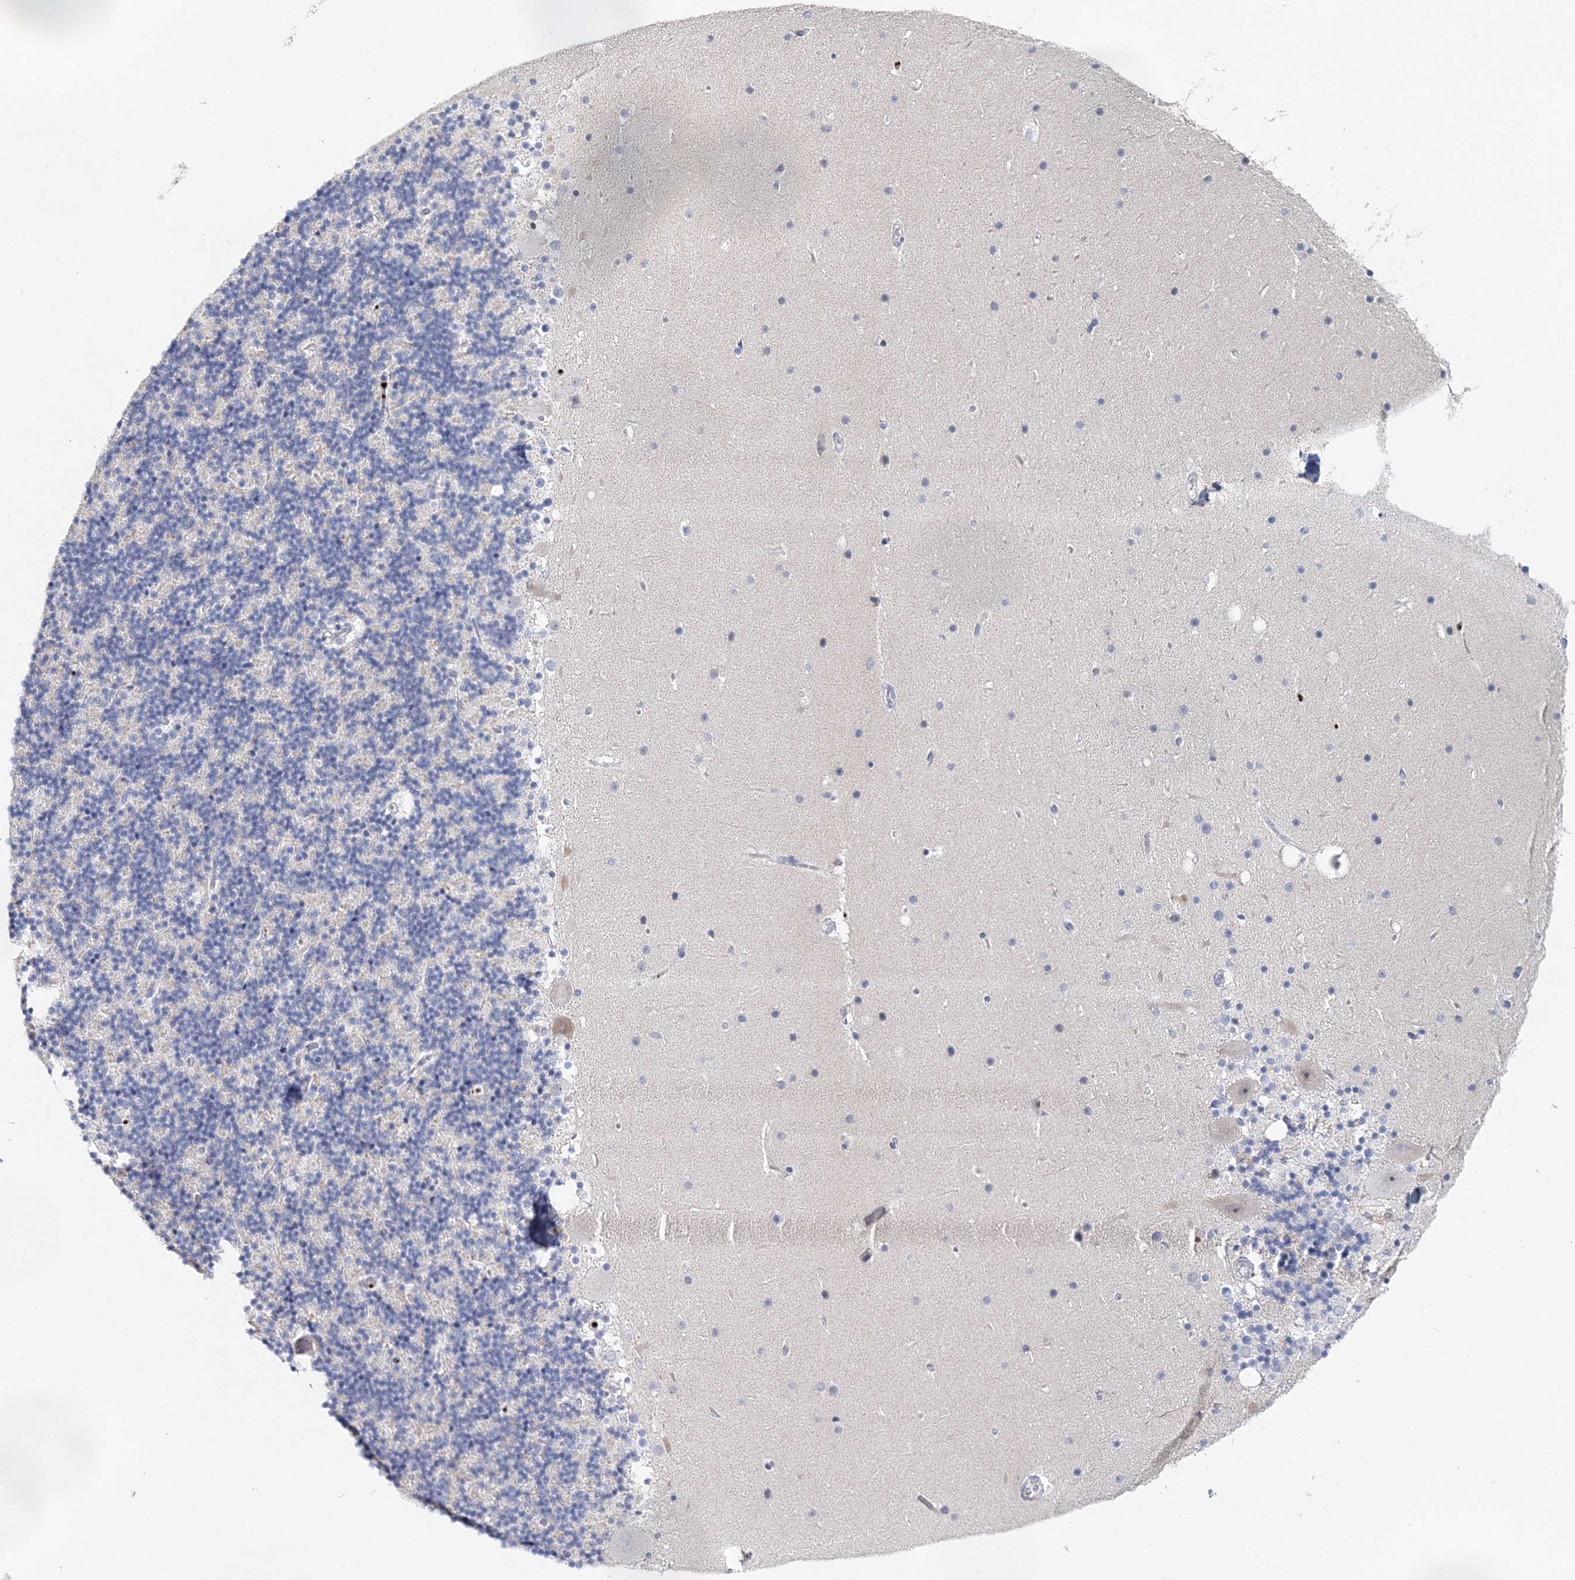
{"staining": {"intensity": "negative", "quantity": "none", "location": "none"}, "tissue": "cerebellum", "cell_type": "Cells in granular layer", "image_type": "normal", "snomed": [{"axis": "morphology", "description": "Normal tissue, NOS"}, {"axis": "topography", "description": "Cerebellum"}], "caption": "IHC of benign human cerebellum reveals no expression in cells in granular layer.", "gene": "MYOZ2", "patient": {"sex": "male", "age": 57}}